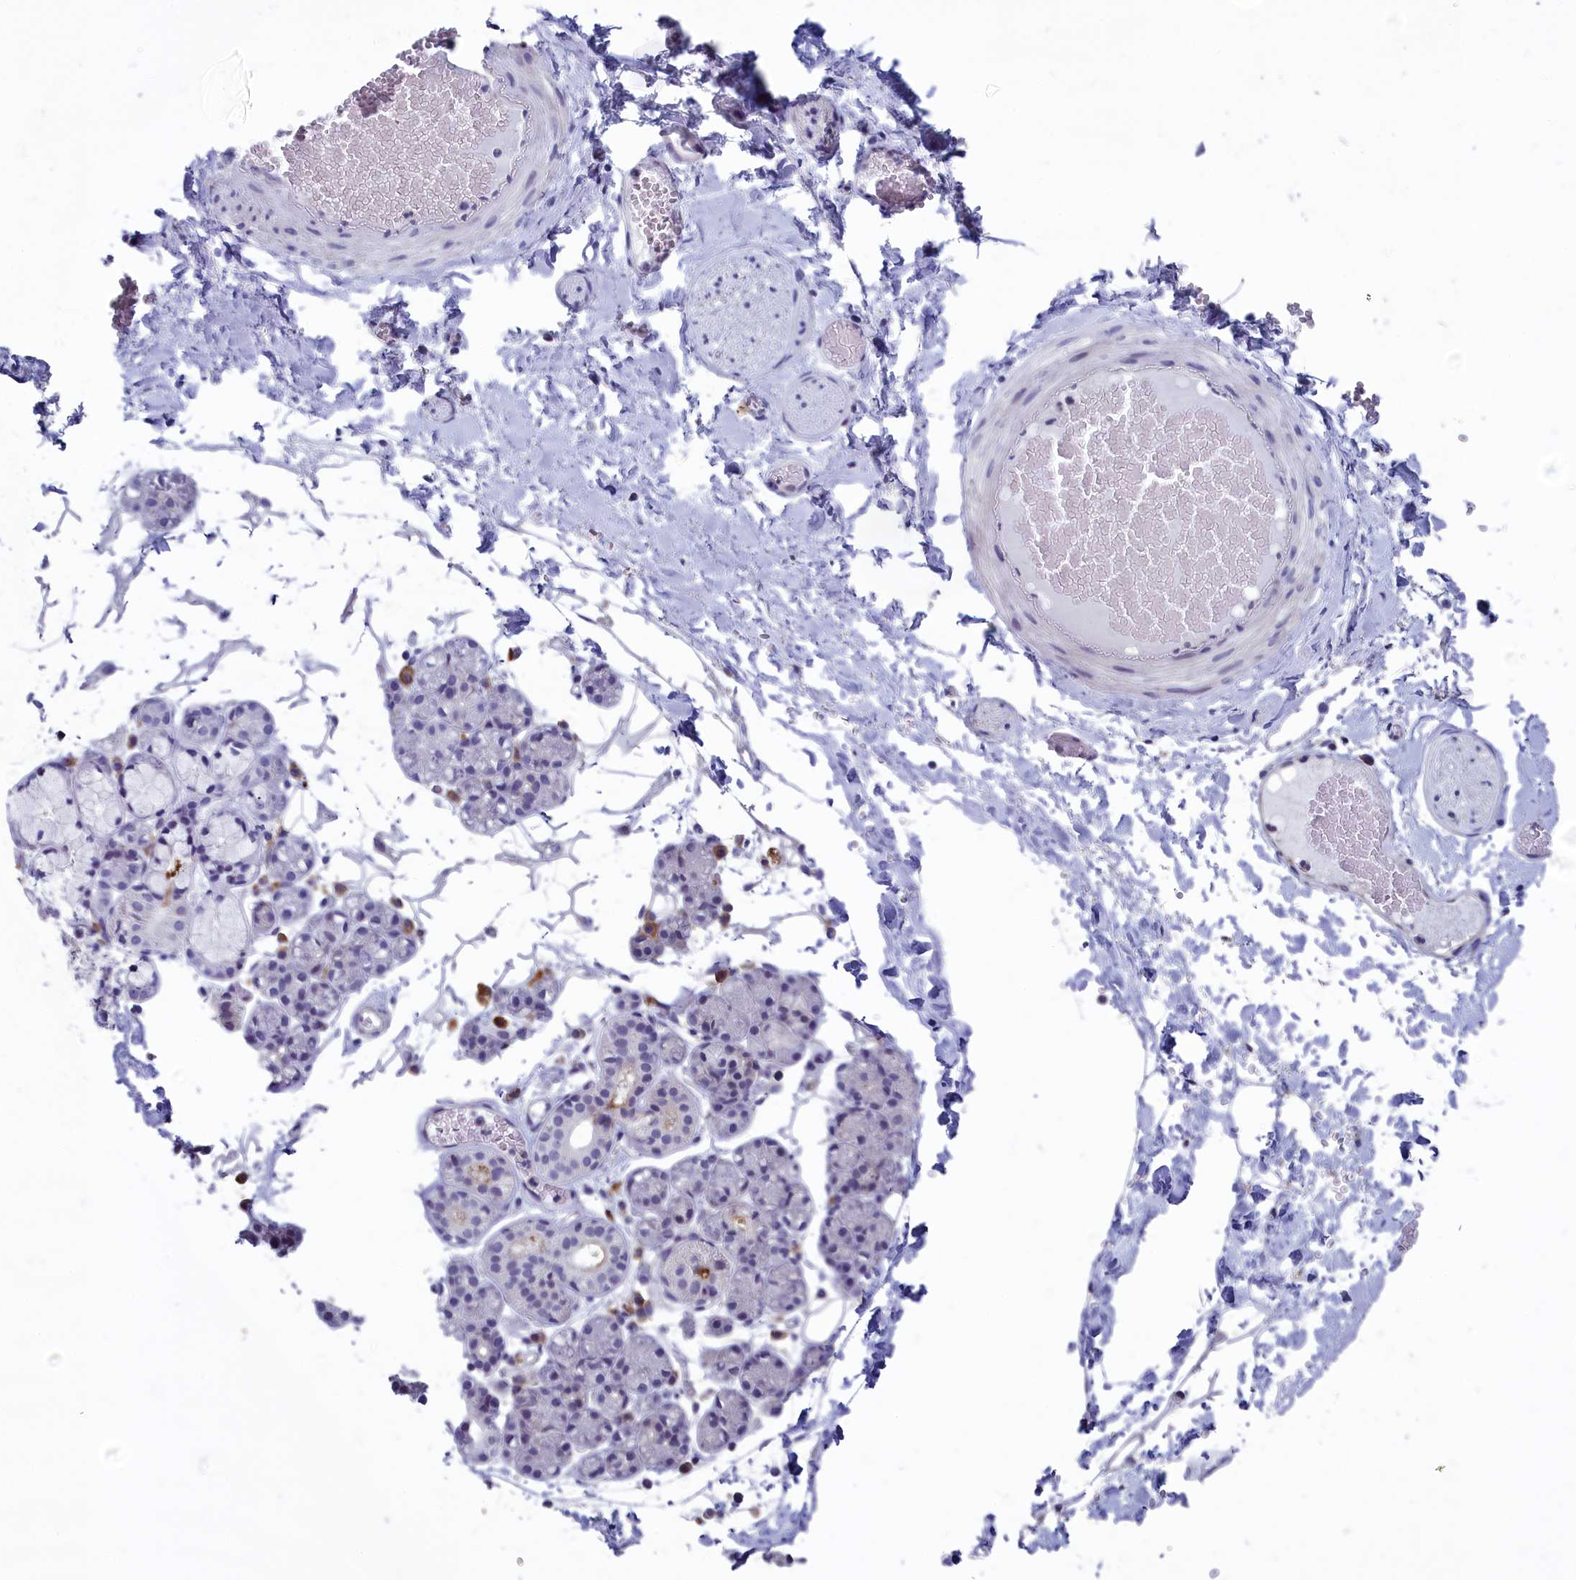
{"staining": {"intensity": "negative", "quantity": "none", "location": "none"}, "tissue": "salivary gland", "cell_type": "Glandular cells", "image_type": "normal", "snomed": [{"axis": "morphology", "description": "Normal tissue, NOS"}, {"axis": "topography", "description": "Salivary gland"}], "caption": "DAB (3,3'-diaminobenzidine) immunohistochemical staining of unremarkable human salivary gland displays no significant expression in glandular cells.", "gene": "CNEP1R1", "patient": {"sex": "male", "age": 63}}